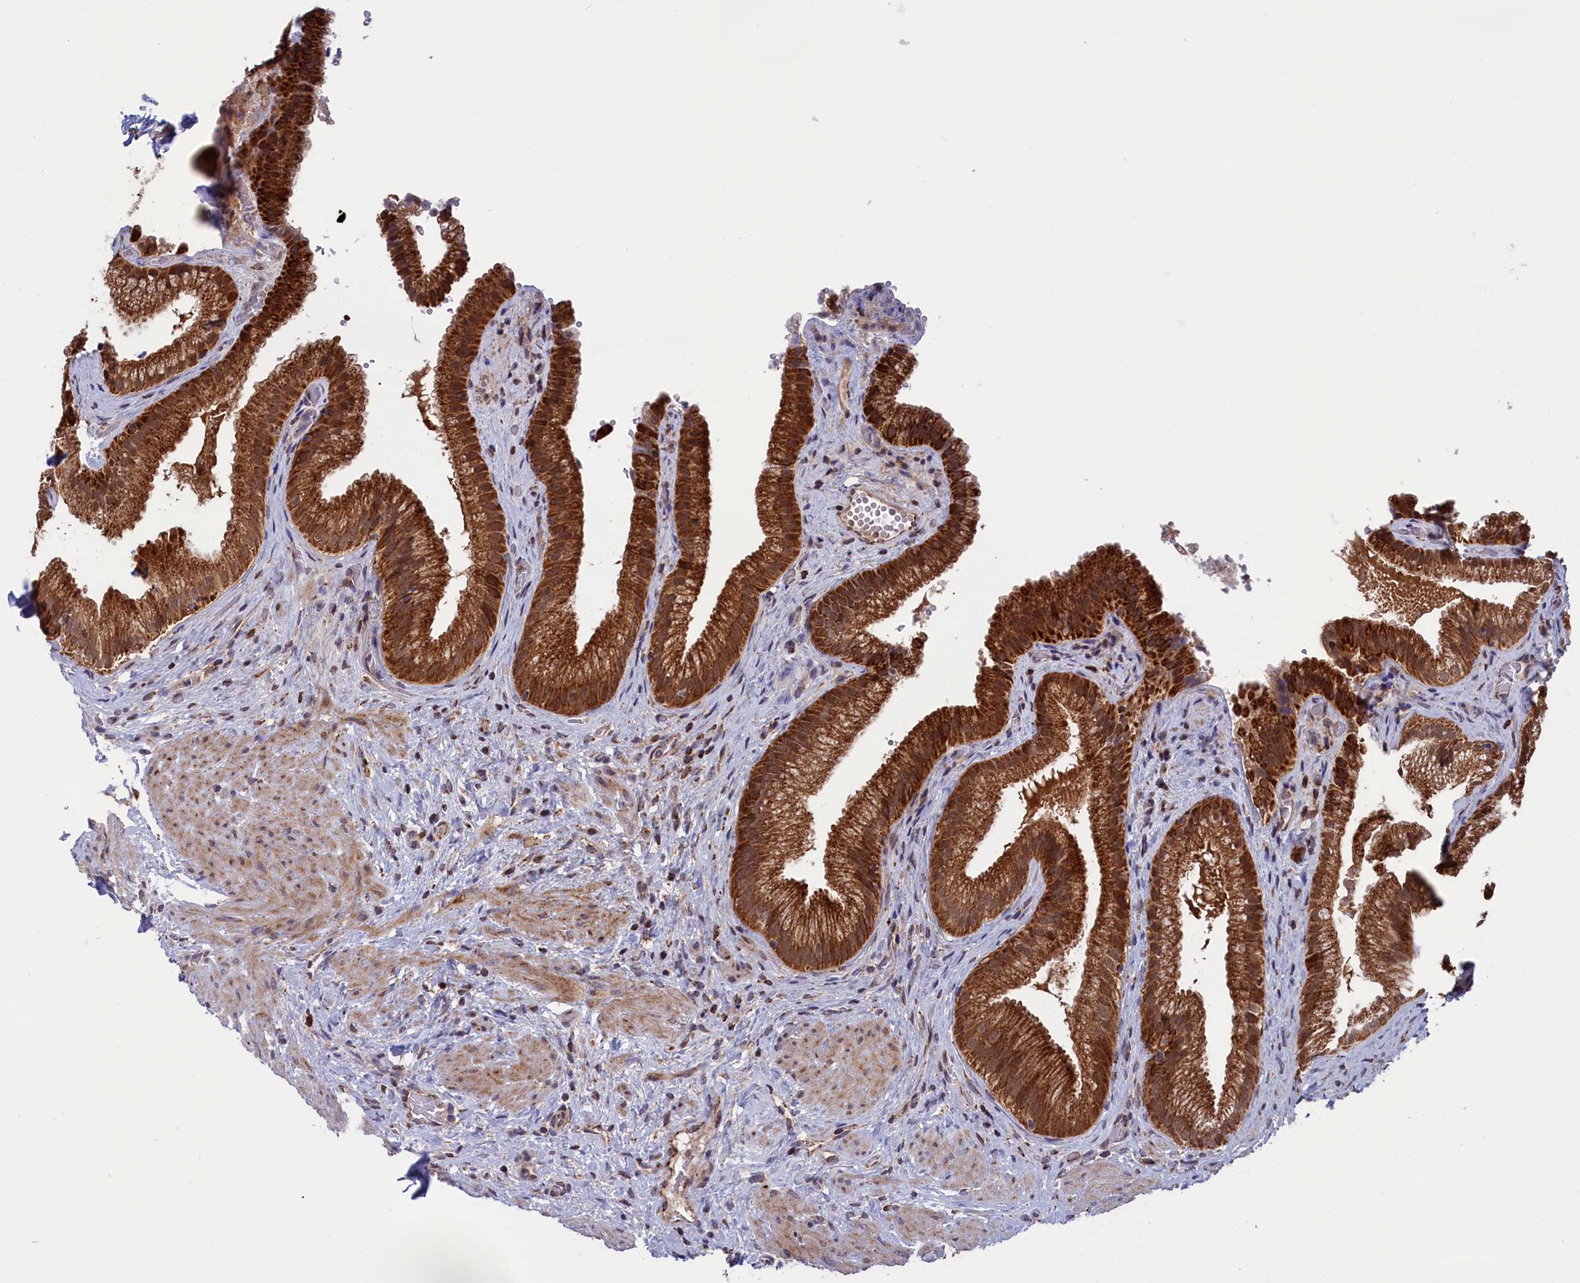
{"staining": {"intensity": "strong", "quantity": ">75%", "location": "cytoplasmic/membranous"}, "tissue": "gallbladder", "cell_type": "Glandular cells", "image_type": "normal", "snomed": [{"axis": "morphology", "description": "Normal tissue, NOS"}, {"axis": "morphology", "description": "Inflammation, NOS"}, {"axis": "topography", "description": "Gallbladder"}], "caption": "Glandular cells show strong cytoplasmic/membranous expression in about >75% of cells in unremarkable gallbladder. (brown staining indicates protein expression, while blue staining denotes nuclei).", "gene": "TIMM44", "patient": {"sex": "male", "age": 51}}